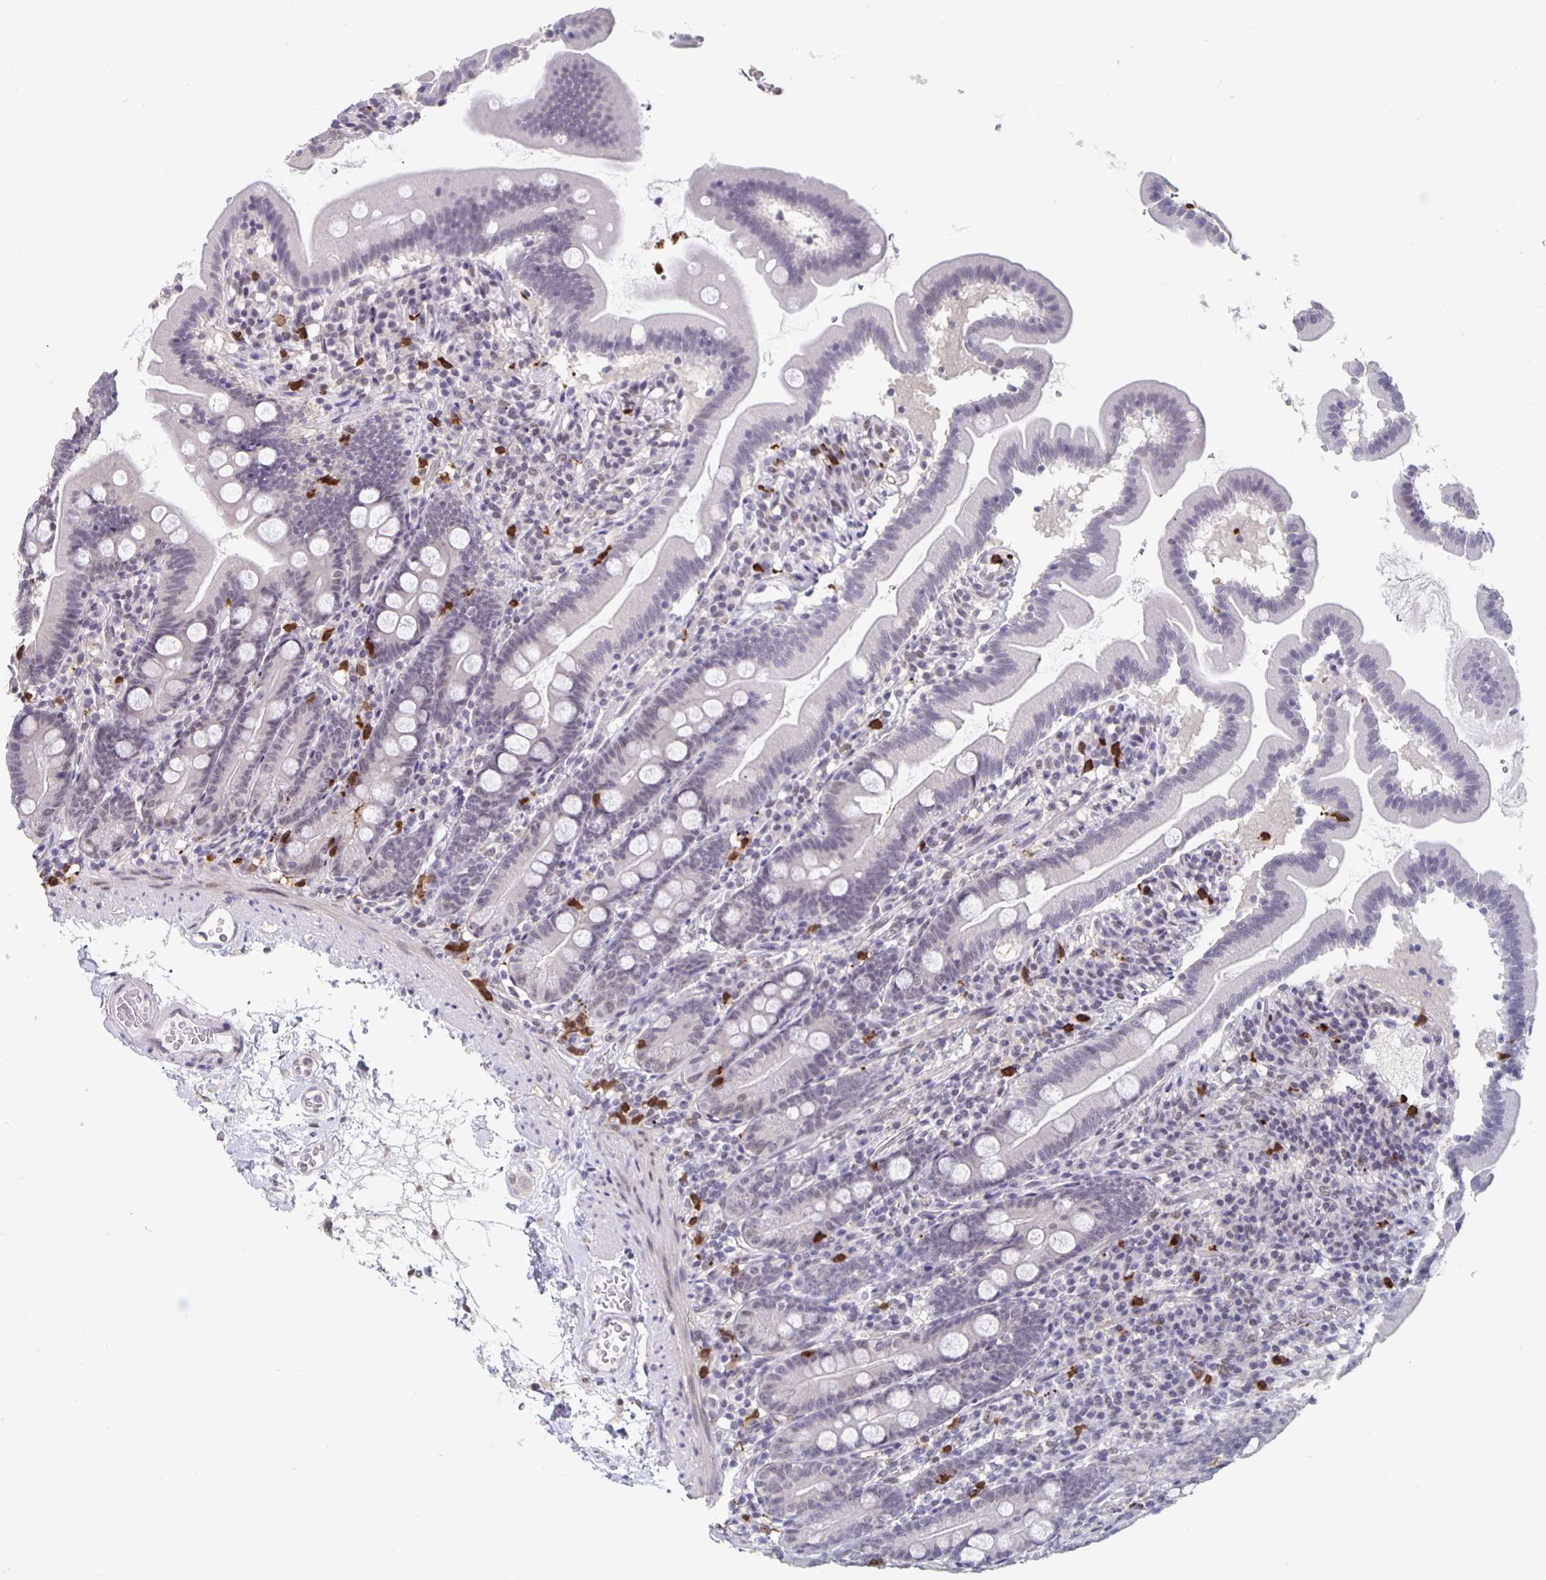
{"staining": {"intensity": "negative", "quantity": "none", "location": "none"}, "tissue": "duodenum", "cell_type": "Glandular cells", "image_type": "normal", "snomed": [{"axis": "morphology", "description": "Normal tissue, NOS"}, {"axis": "topography", "description": "Duodenum"}], "caption": "This is an immunohistochemistry (IHC) photomicrograph of unremarkable duodenum. There is no staining in glandular cells.", "gene": "ZNF691", "patient": {"sex": "female", "age": 67}}